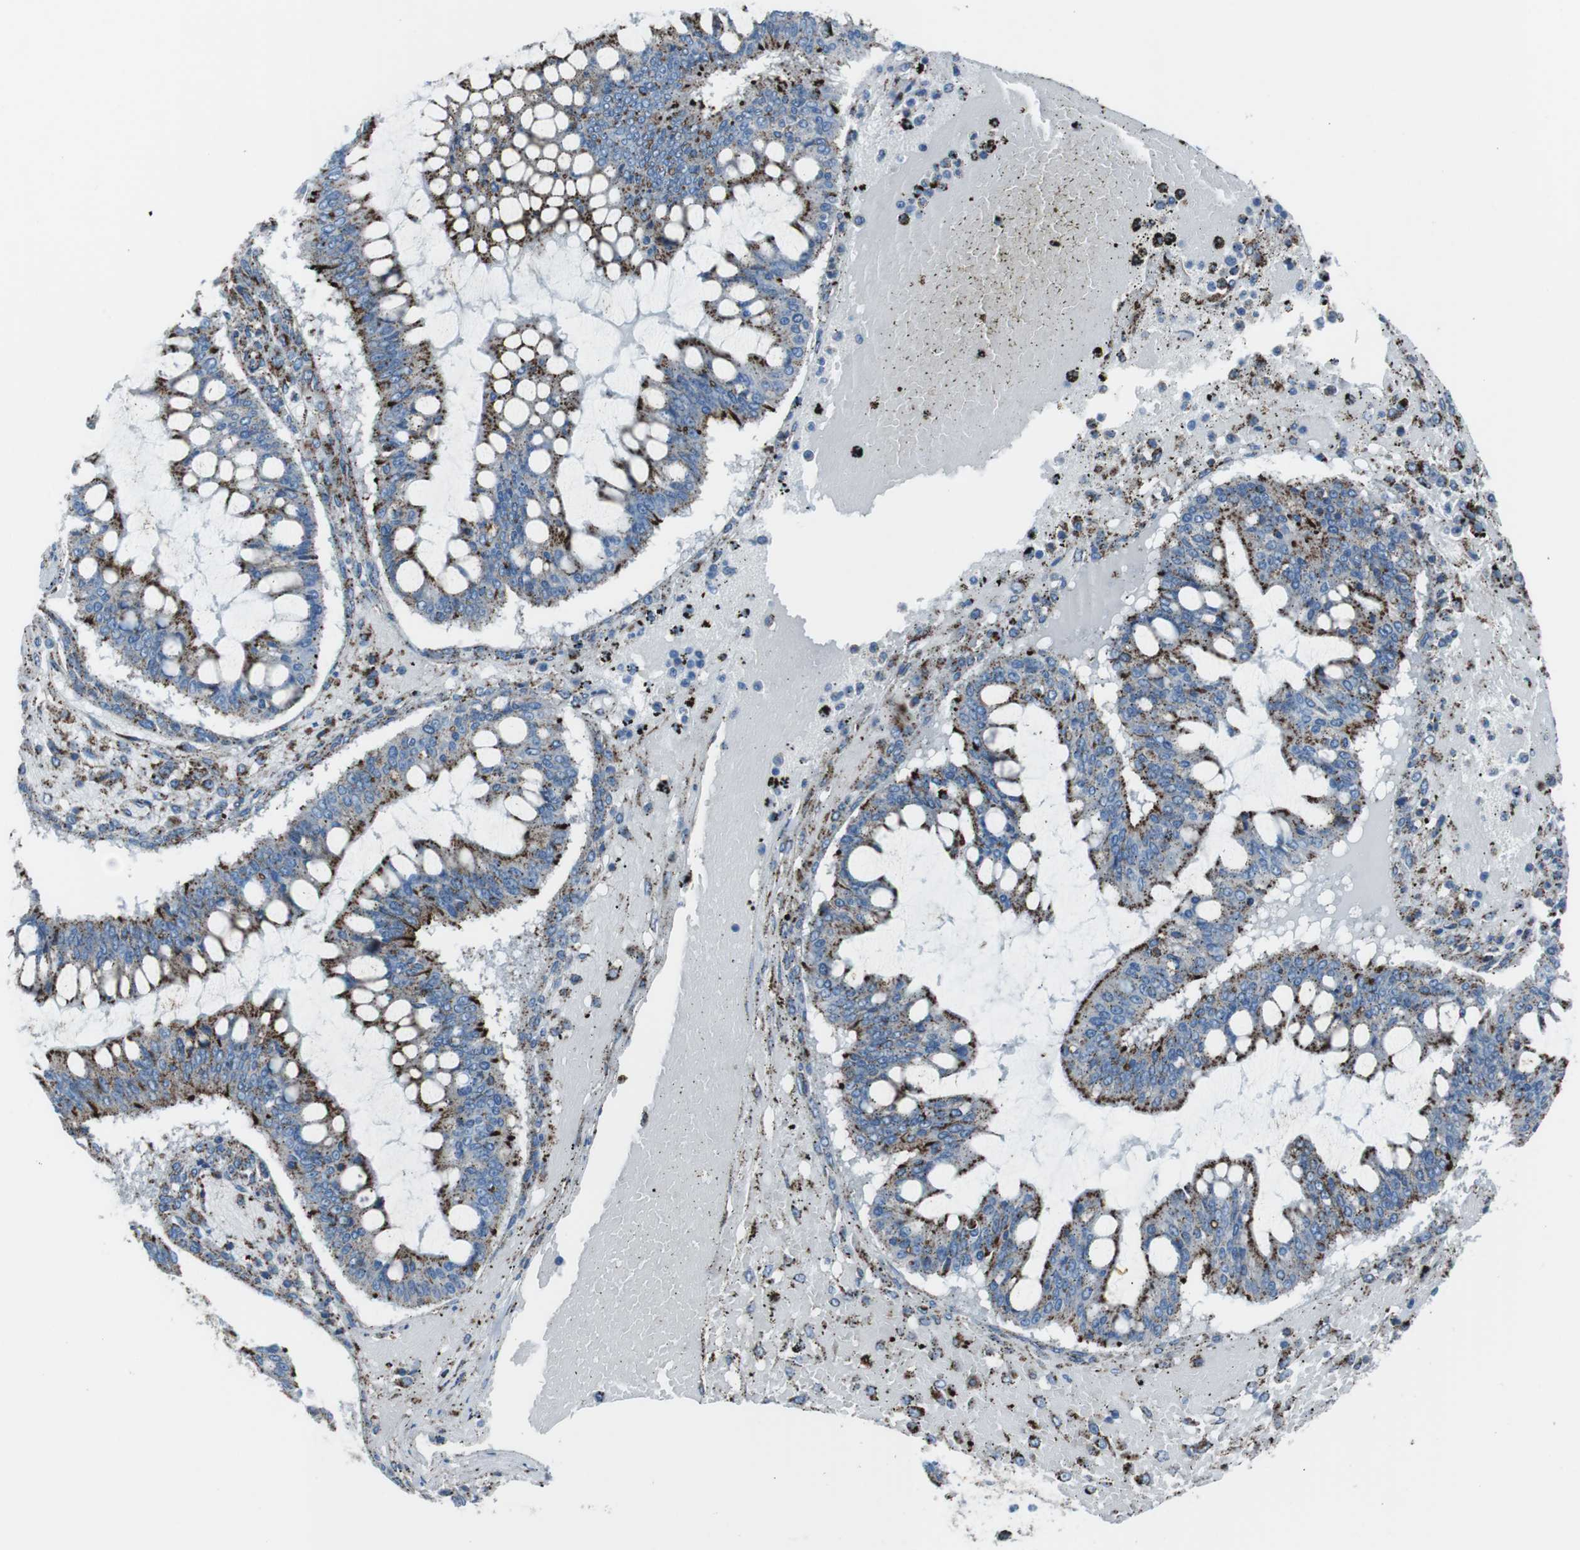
{"staining": {"intensity": "strong", "quantity": "25%-75%", "location": "cytoplasmic/membranous"}, "tissue": "ovarian cancer", "cell_type": "Tumor cells", "image_type": "cancer", "snomed": [{"axis": "morphology", "description": "Cystadenocarcinoma, mucinous, NOS"}, {"axis": "topography", "description": "Ovary"}], "caption": "A brown stain labels strong cytoplasmic/membranous positivity of a protein in human mucinous cystadenocarcinoma (ovarian) tumor cells.", "gene": "SCARB2", "patient": {"sex": "female", "age": 73}}